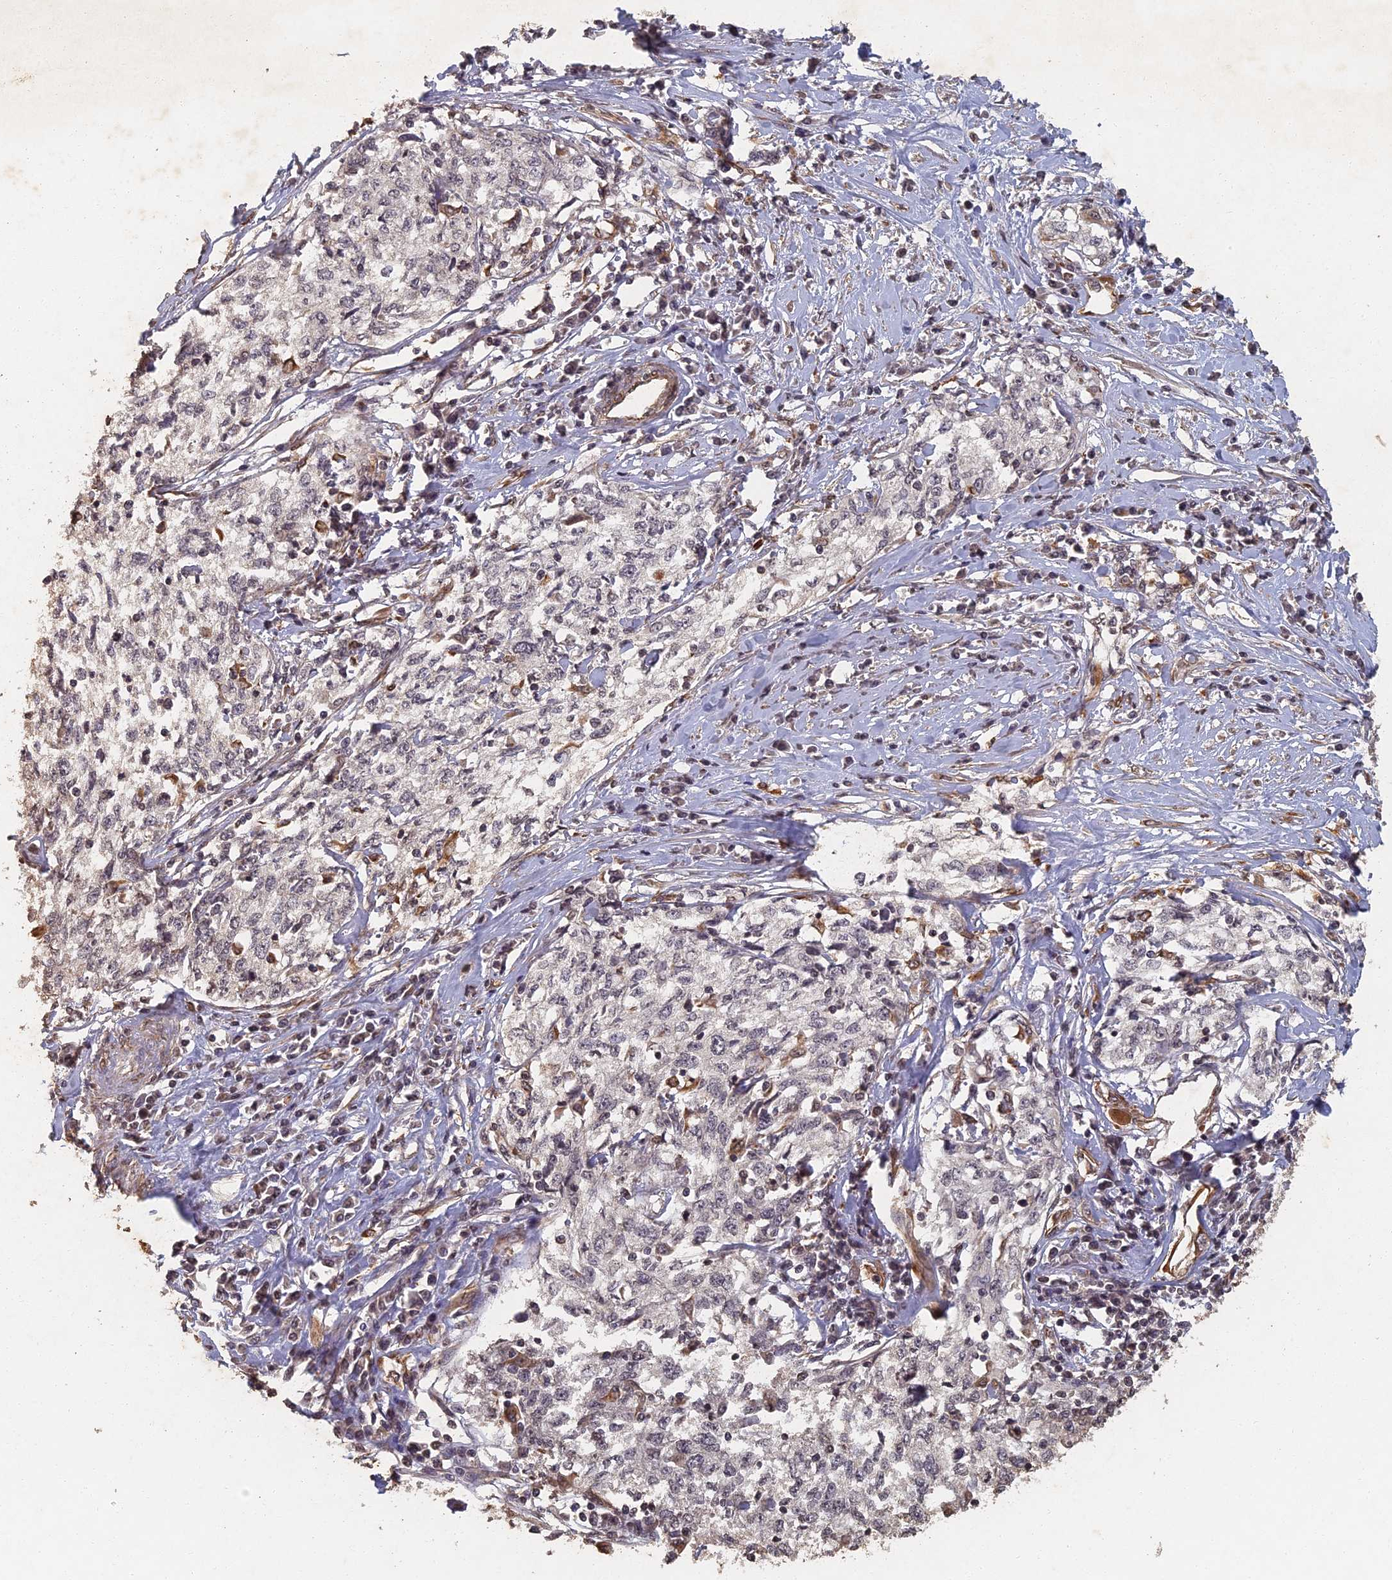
{"staining": {"intensity": "negative", "quantity": "none", "location": "none"}, "tissue": "cervical cancer", "cell_type": "Tumor cells", "image_type": "cancer", "snomed": [{"axis": "morphology", "description": "Squamous cell carcinoma, NOS"}, {"axis": "topography", "description": "Cervix"}], "caption": "Cervical squamous cell carcinoma stained for a protein using immunohistochemistry (IHC) shows no positivity tumor cells.", "gene": "ABCB10", "patient": {"sex": "female", "age": 57}}